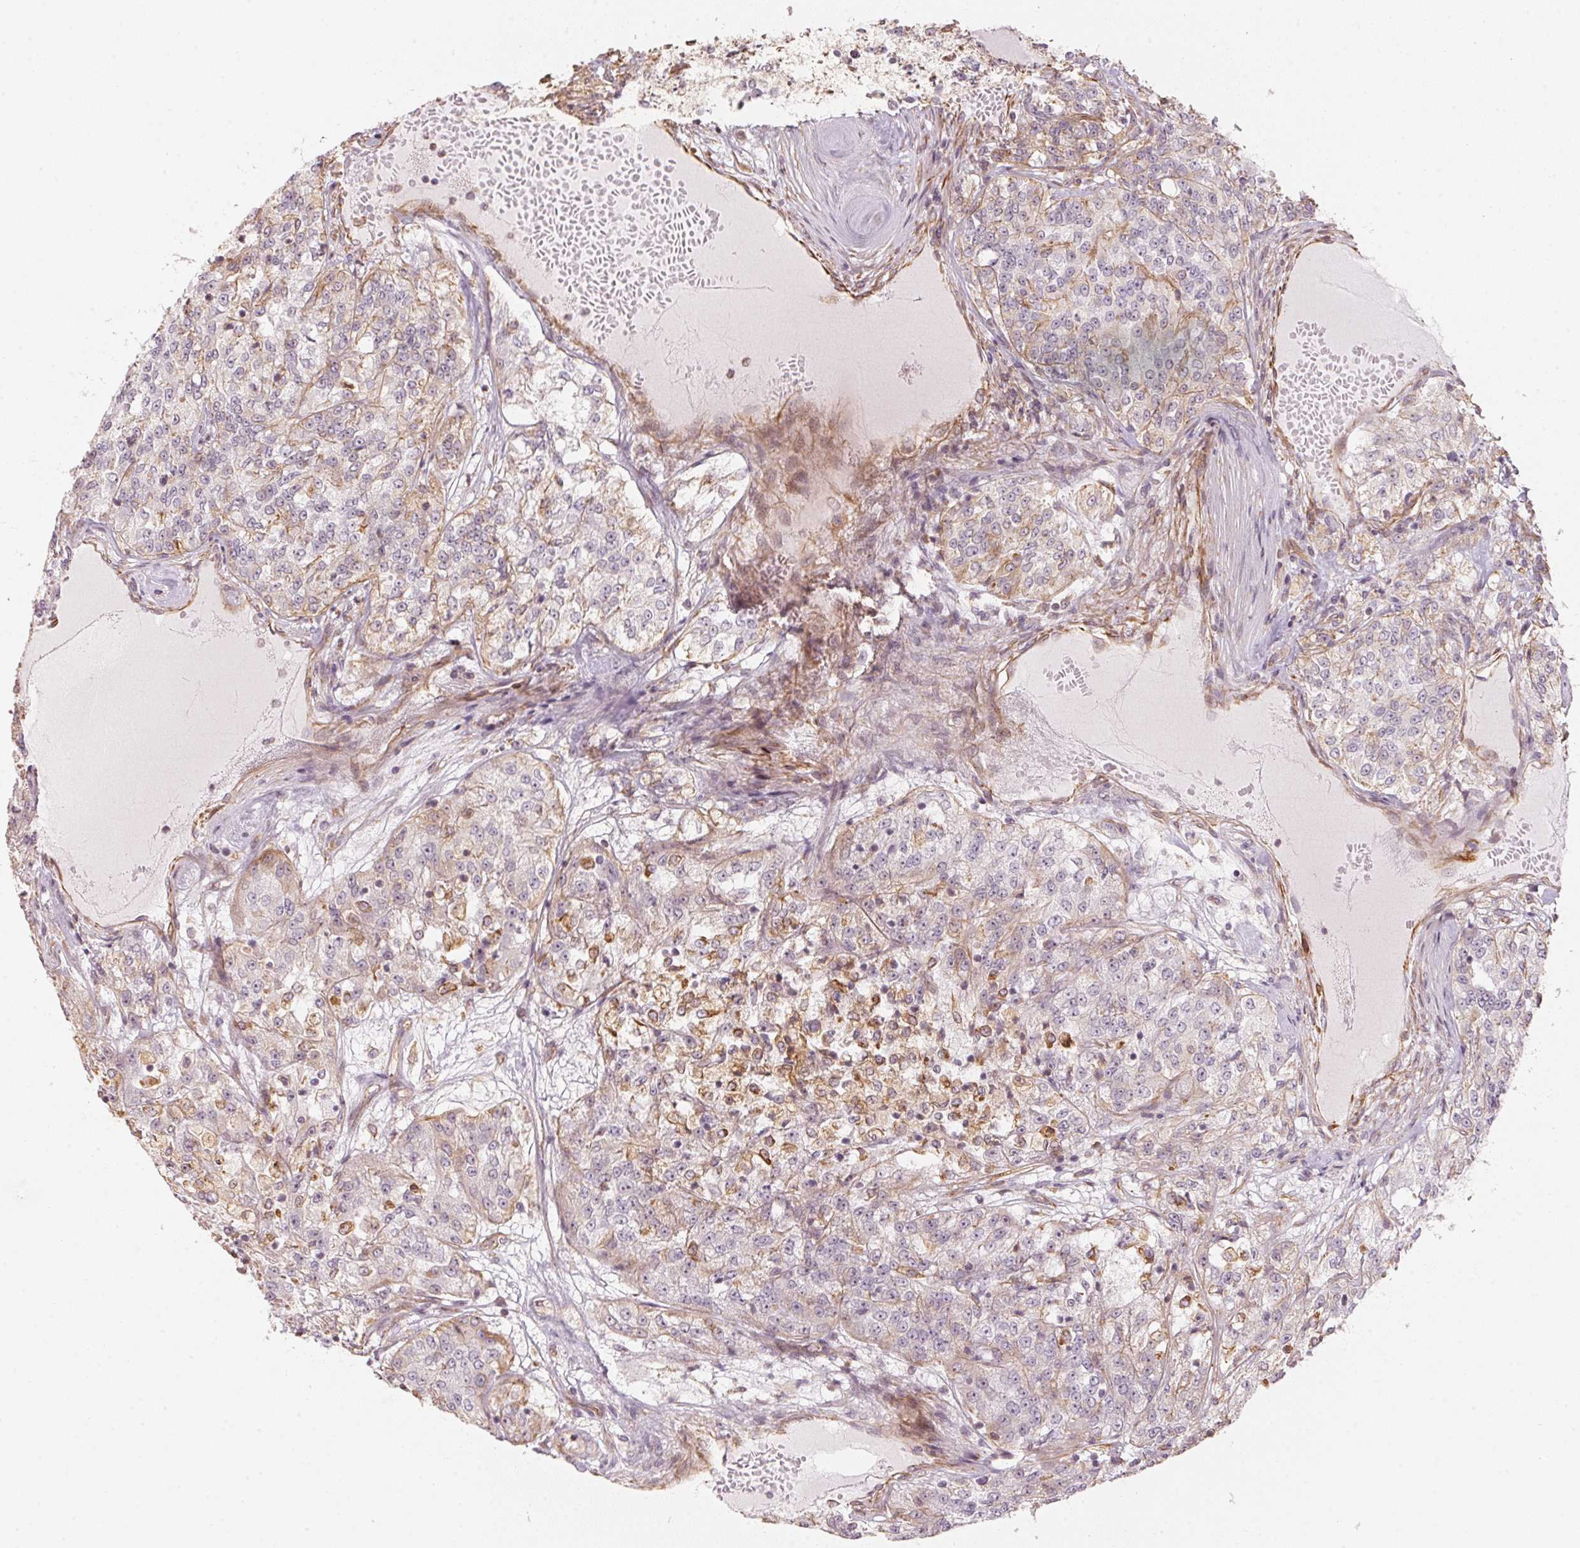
{"staining": {"intensity": "weak", "quantity": "<25%", "location": "cytoplasmic/membranous"}, "tissue": "renal cancer", "cell_type": "Tumor cells", "image_type": "cancer", "snomed": [{"axis": "morphology", "description": "Adenocarcinoma, NOS"}, {"axis": "topography", "description": "Kidney"}], "caption": "Tumor cells are negative for brown protein staining in renal adenocarcinoma.", "gene": "FOXR2", "patient": {"sex": "female", "age": 63}}